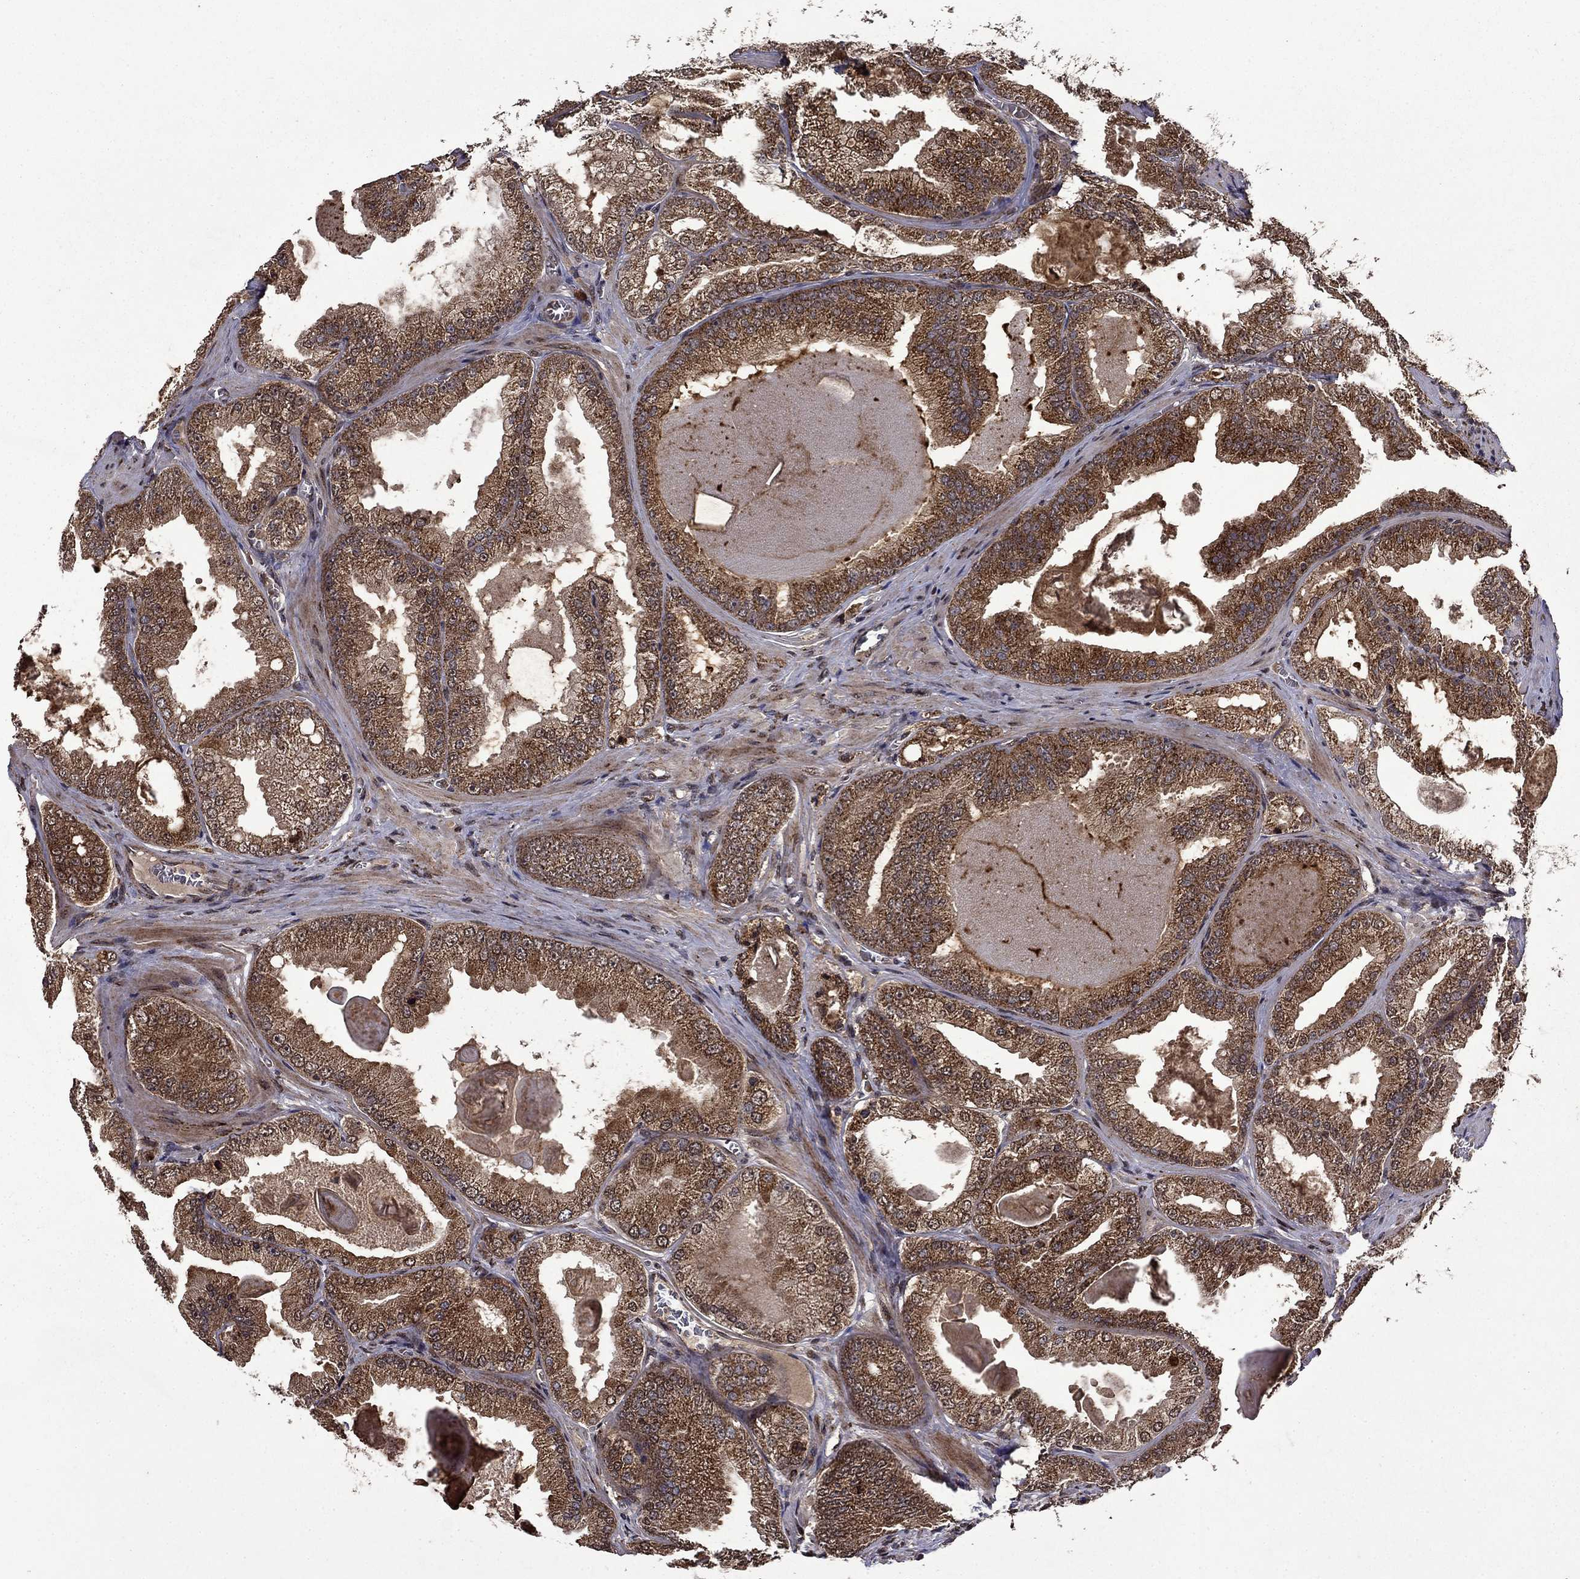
{"staining": {"intensity": "strong", "quantity": ">75%", "location": "cytoplasmic/membranous"}, "tissue": "prostate cancer", "cell_type": "Tumor cells", "image_type": "cancer", "snomed": [{"axis": "morphology", "description": "Adenocarcinoma, Low grade"}, {"axis": "topography", "description": "Prostate"}], "caption": "IHC image of human prostate cancer stained for a protein (brown), which shows high levels of strong cytoplasmic/membranous expression in about >75% of tumor cells.", "gene": "ITM2B", "patient": {"sex": "male", "age": 72}}